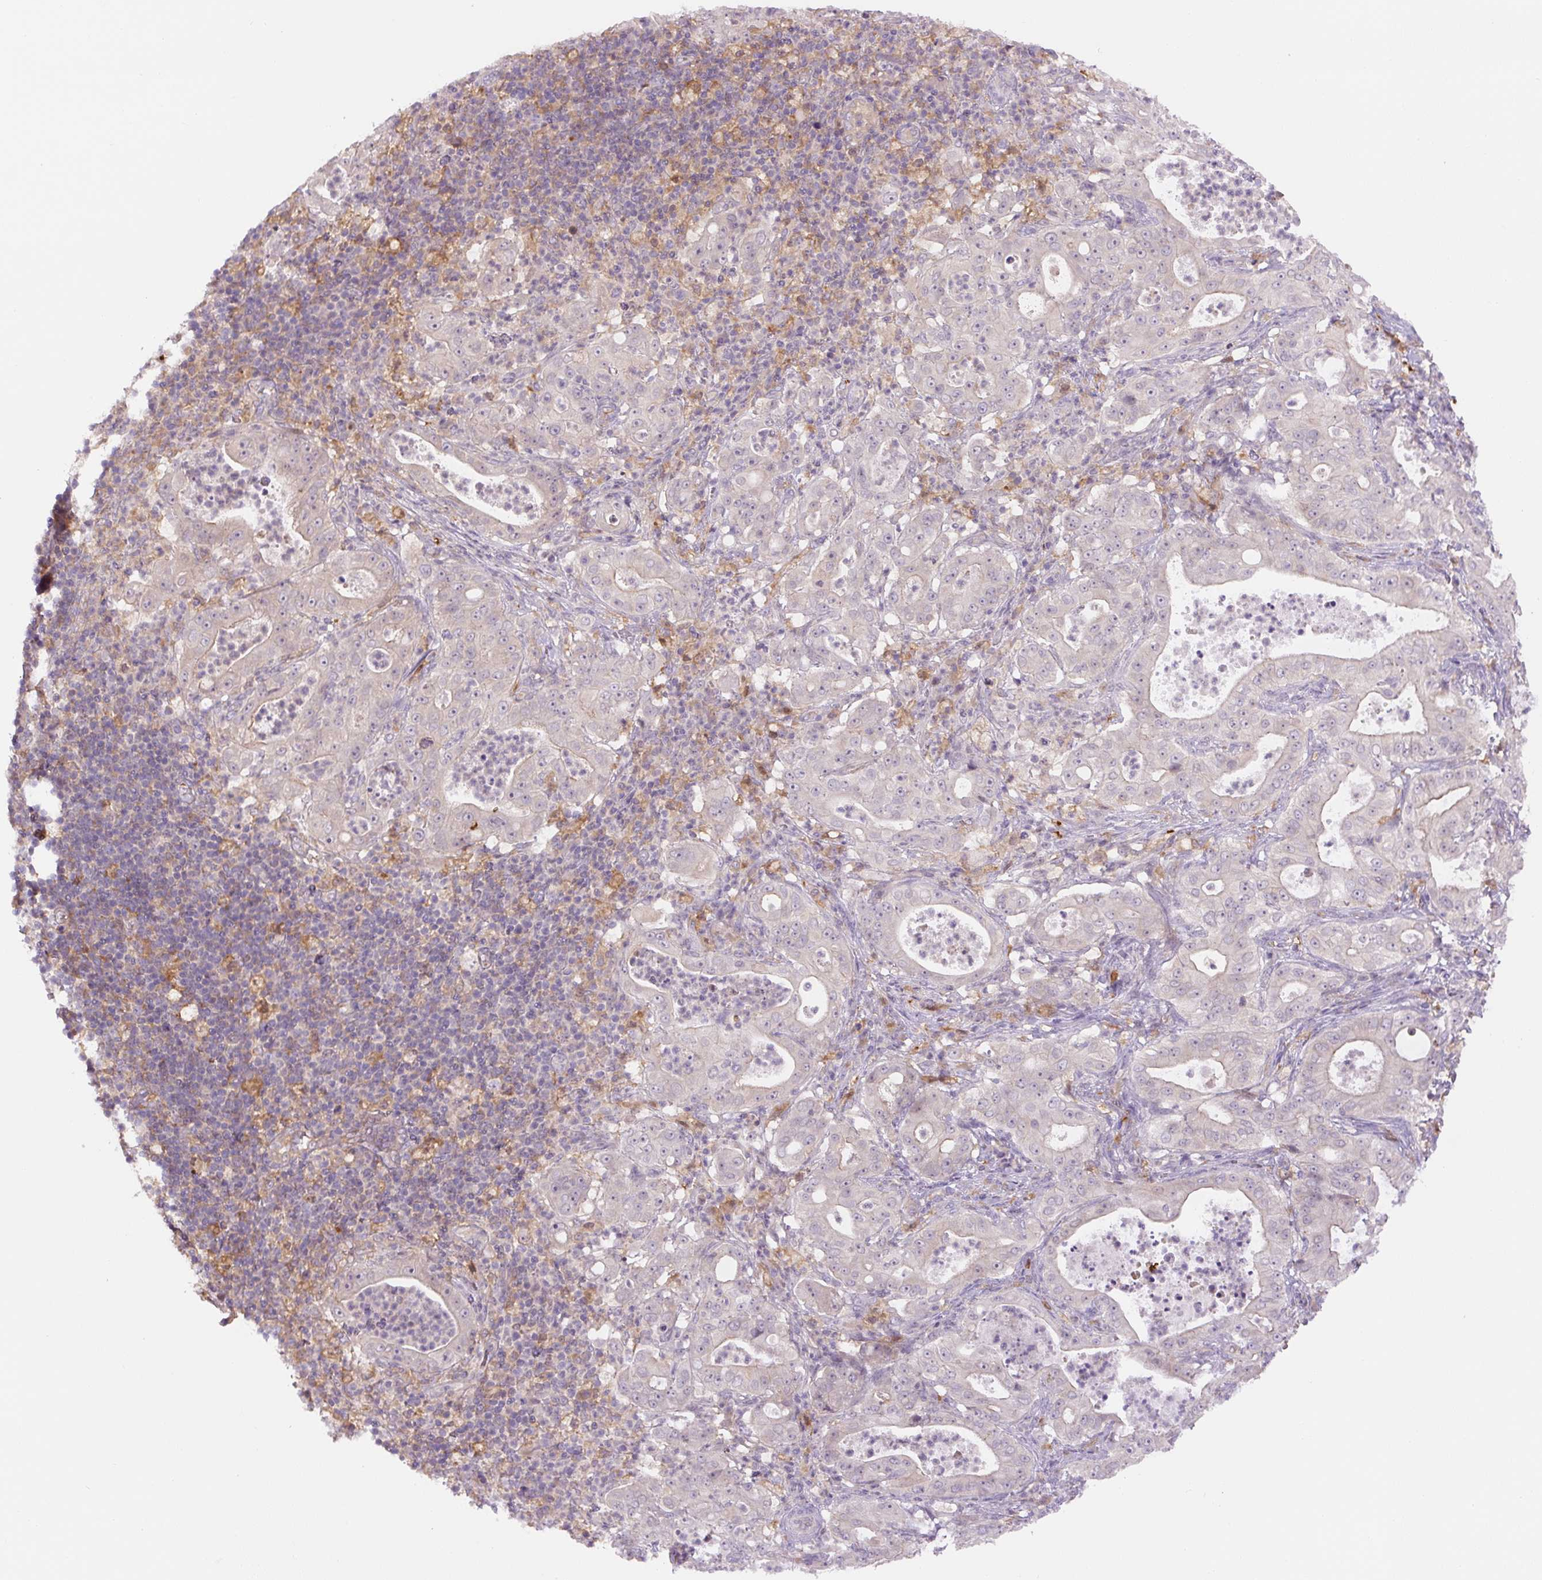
{"staining": {"intensity": "negative", "quantity": "none", "location": "none"}, "tissue": "pancreatic cancer", "cell_type": "Tumor cells", "image_type": "cancer", "snomed": [{"axis": "morphology", "description": "Adenocarcinoma, NOS"}, {"axis": "topography", "description": "Pancreas"}], "caption": "The photomicrograph reveals no staining of tumor cells in pancreatic cancer (adenocarcinoma).", "gene": "SPSB2", "patient": {"sex": "male", "age": 71}}